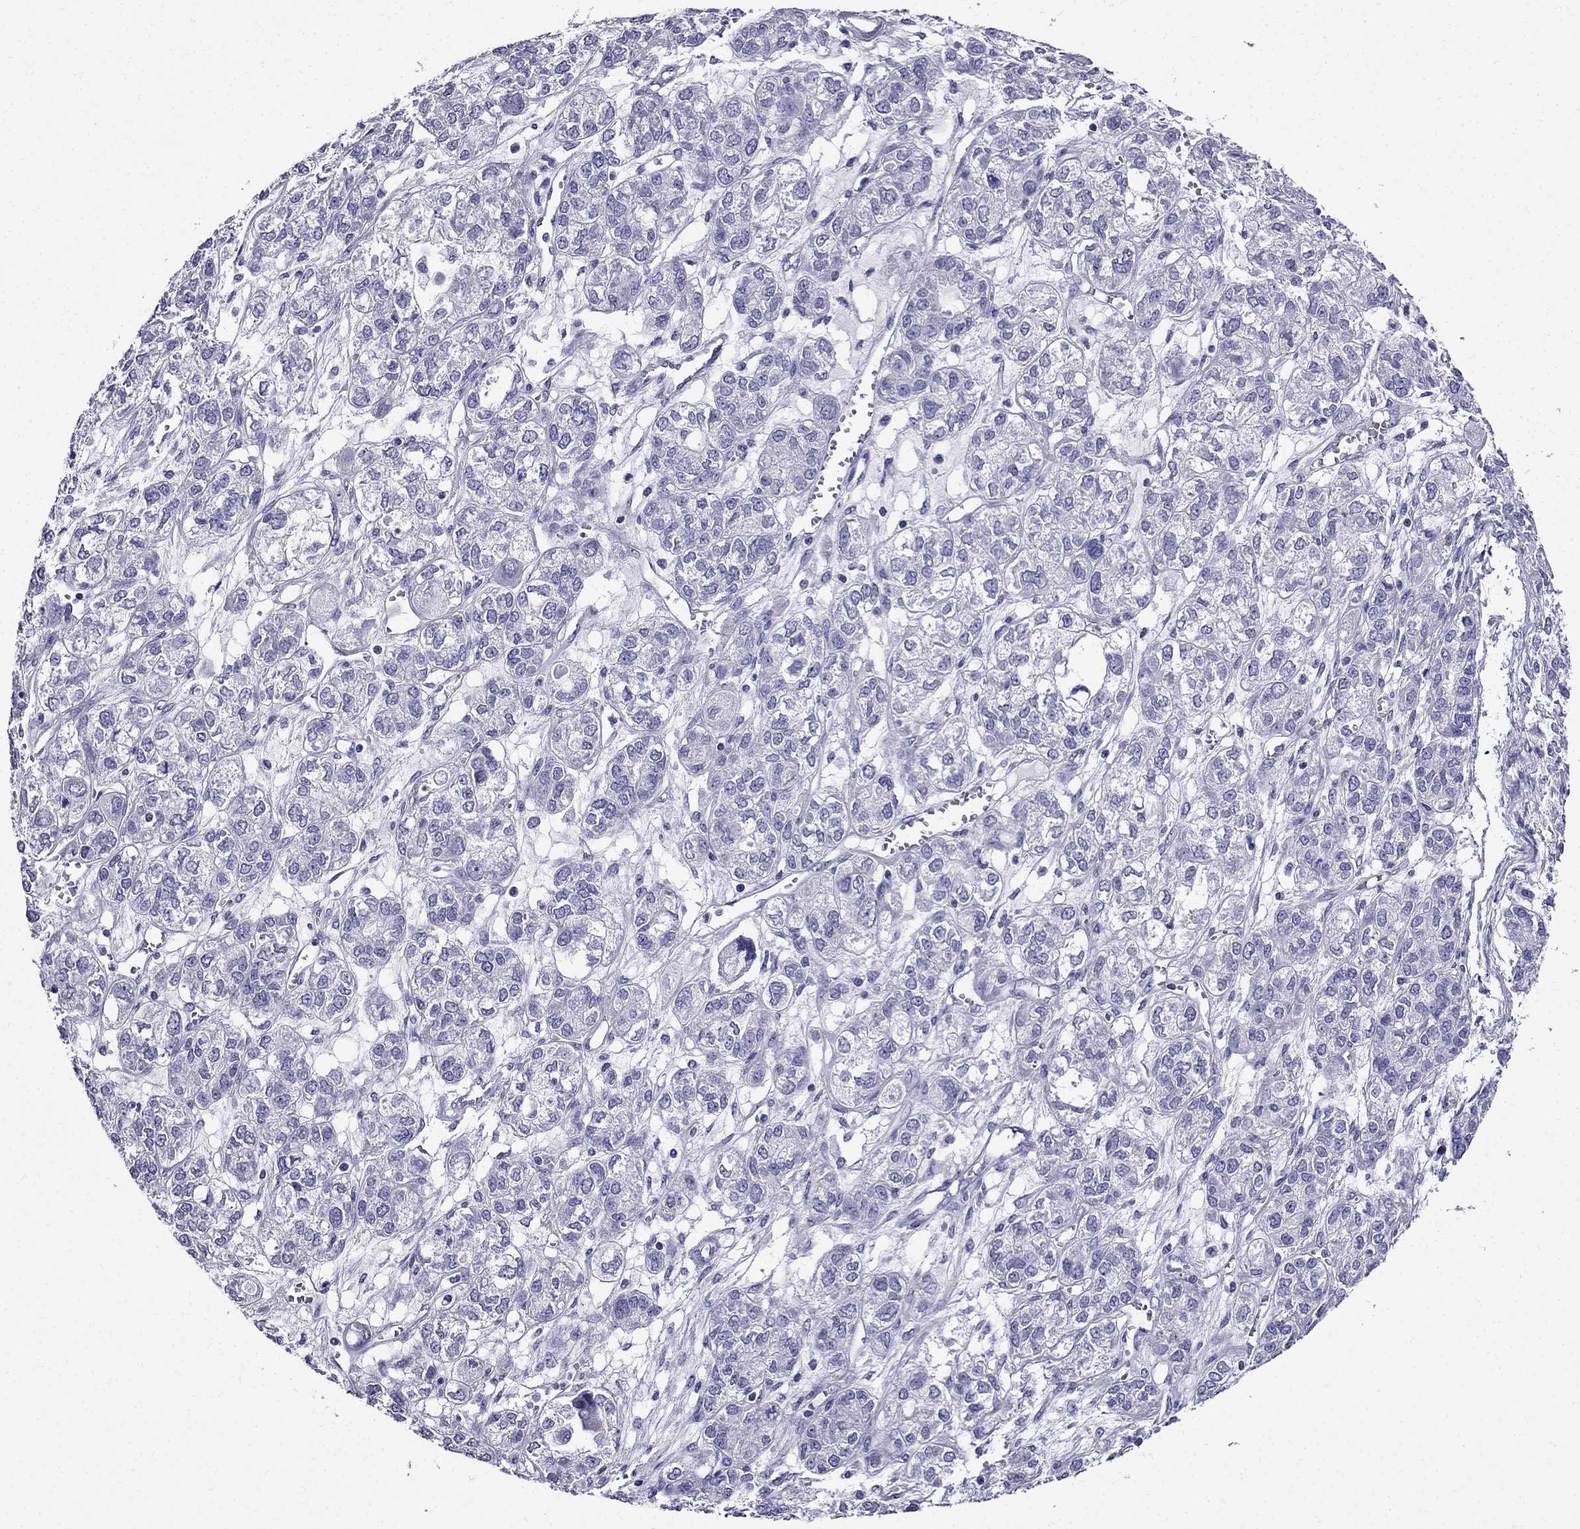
{"staining": {"intensity": "negative", "quantity": "none", "location": "none"}, "tissue": "ovarian cancer", "cell_type": "Tumor cells", "image_type": "cancer", "snomed": [{"axis": "morphology", "description": "Carcinoma, endometroid"}, {"axis": "topography", "description": "Ovary"}], "caption": "Ovarian cancer (endometroid carcinoma) was stained to show a protein in brown. There is no significant expression in tumor cells. Brightfield microscopy of IHC stained with DAB (brown) and hematoxylin (blue), captured at high magnification.", "gene": "ERC2", "patient": {"sex": "female", "age": 64}}